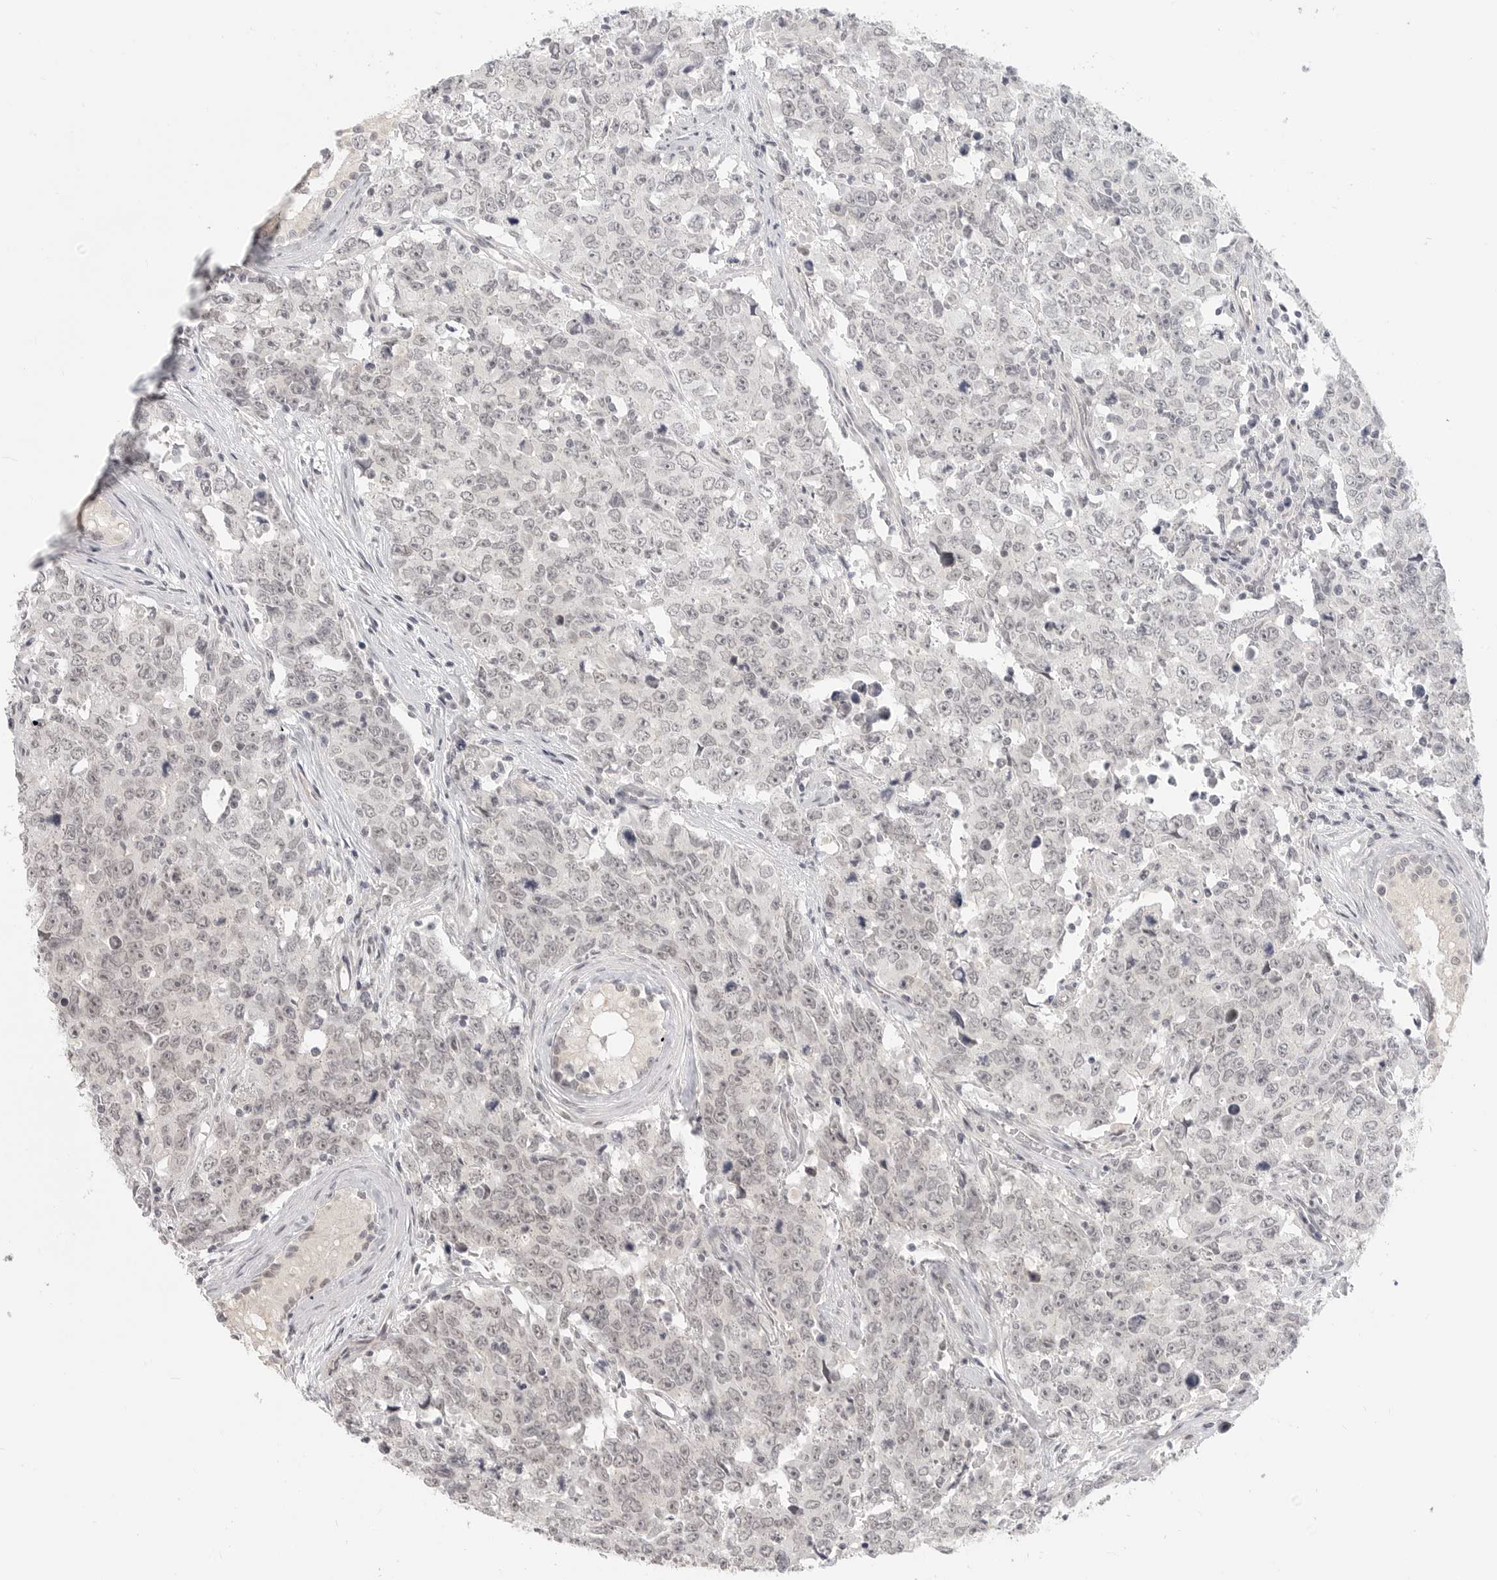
{"staining": {"intensity": "negative", "quantity": "none", "location": "none"}, "tissue": "testis cancer", "cell_type": "Tumor cells", "image_type": "cancer", "snomed": [{"axis": "morphology", "description": "Carcinoma, Embryonal, NOS"}, {"axis": "topography", "description": "Testis"}], "caption": "Embryonal carcinoma (testis) was stained to show a protein in brown. There is no significant expression in tumor cells.", "gene": "KLK11", "patient": {"sex": "male", "age": 28}}